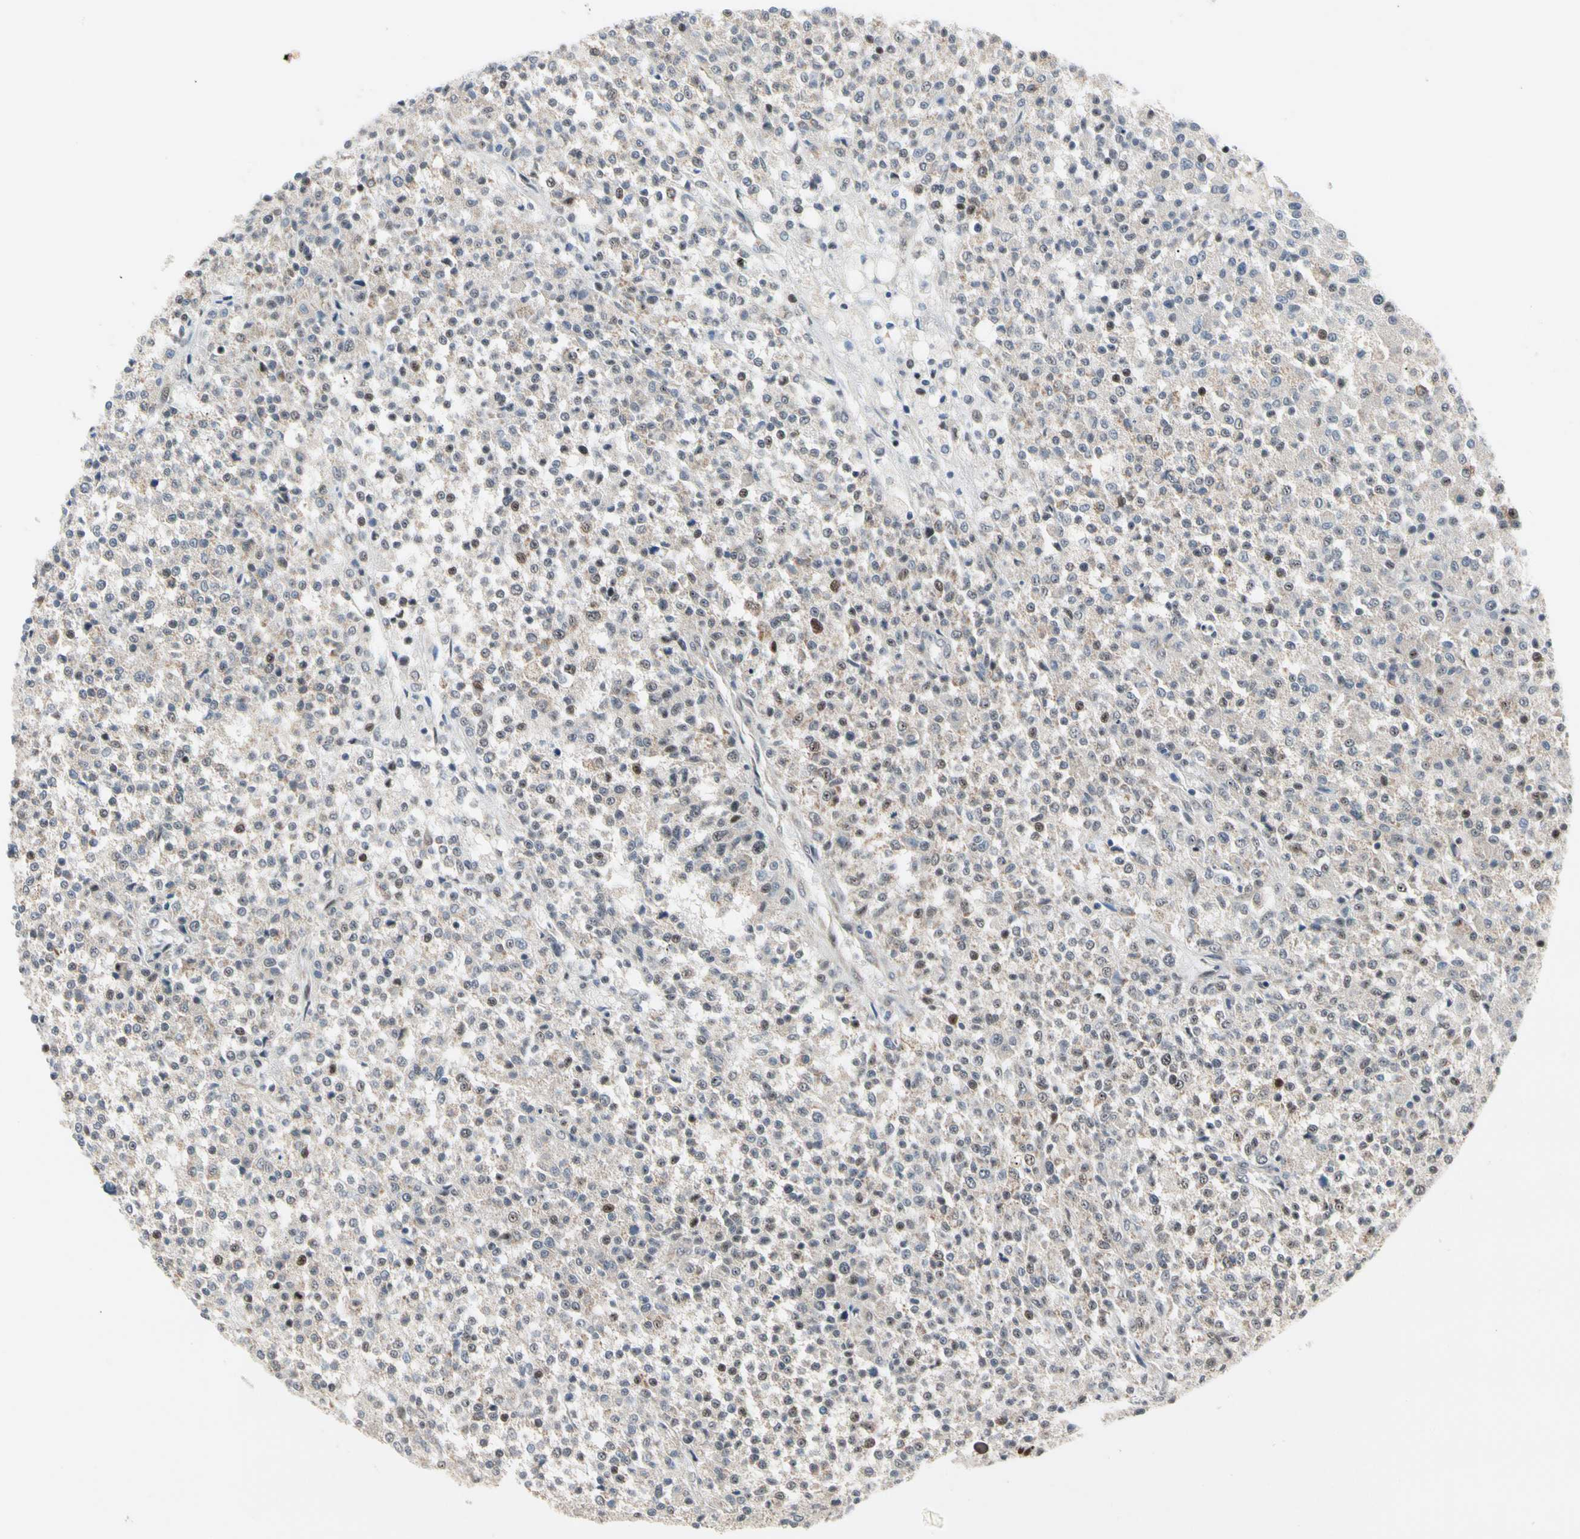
{"staining": {"intensity": "weak", "quantity": ">75%", "location": "cytoplasmic/membranous,nuclear"}, "tissue": "testis cancer", "cell_type": "Tumor cells", "image_type": "cancer", "snomed": [{"axis": "morphology", "description": "Seminoma, NOS"}, {"axis": "topography", "description": "Testis"}], "caption": "IHC of seminoma (testis) demonstrates low levels of weak cytoplasmic/membranous and nuclear expression in about >75% of tumor cells.", "gene": "MARK1", "patient": {"sex": "male", "age": 59}}